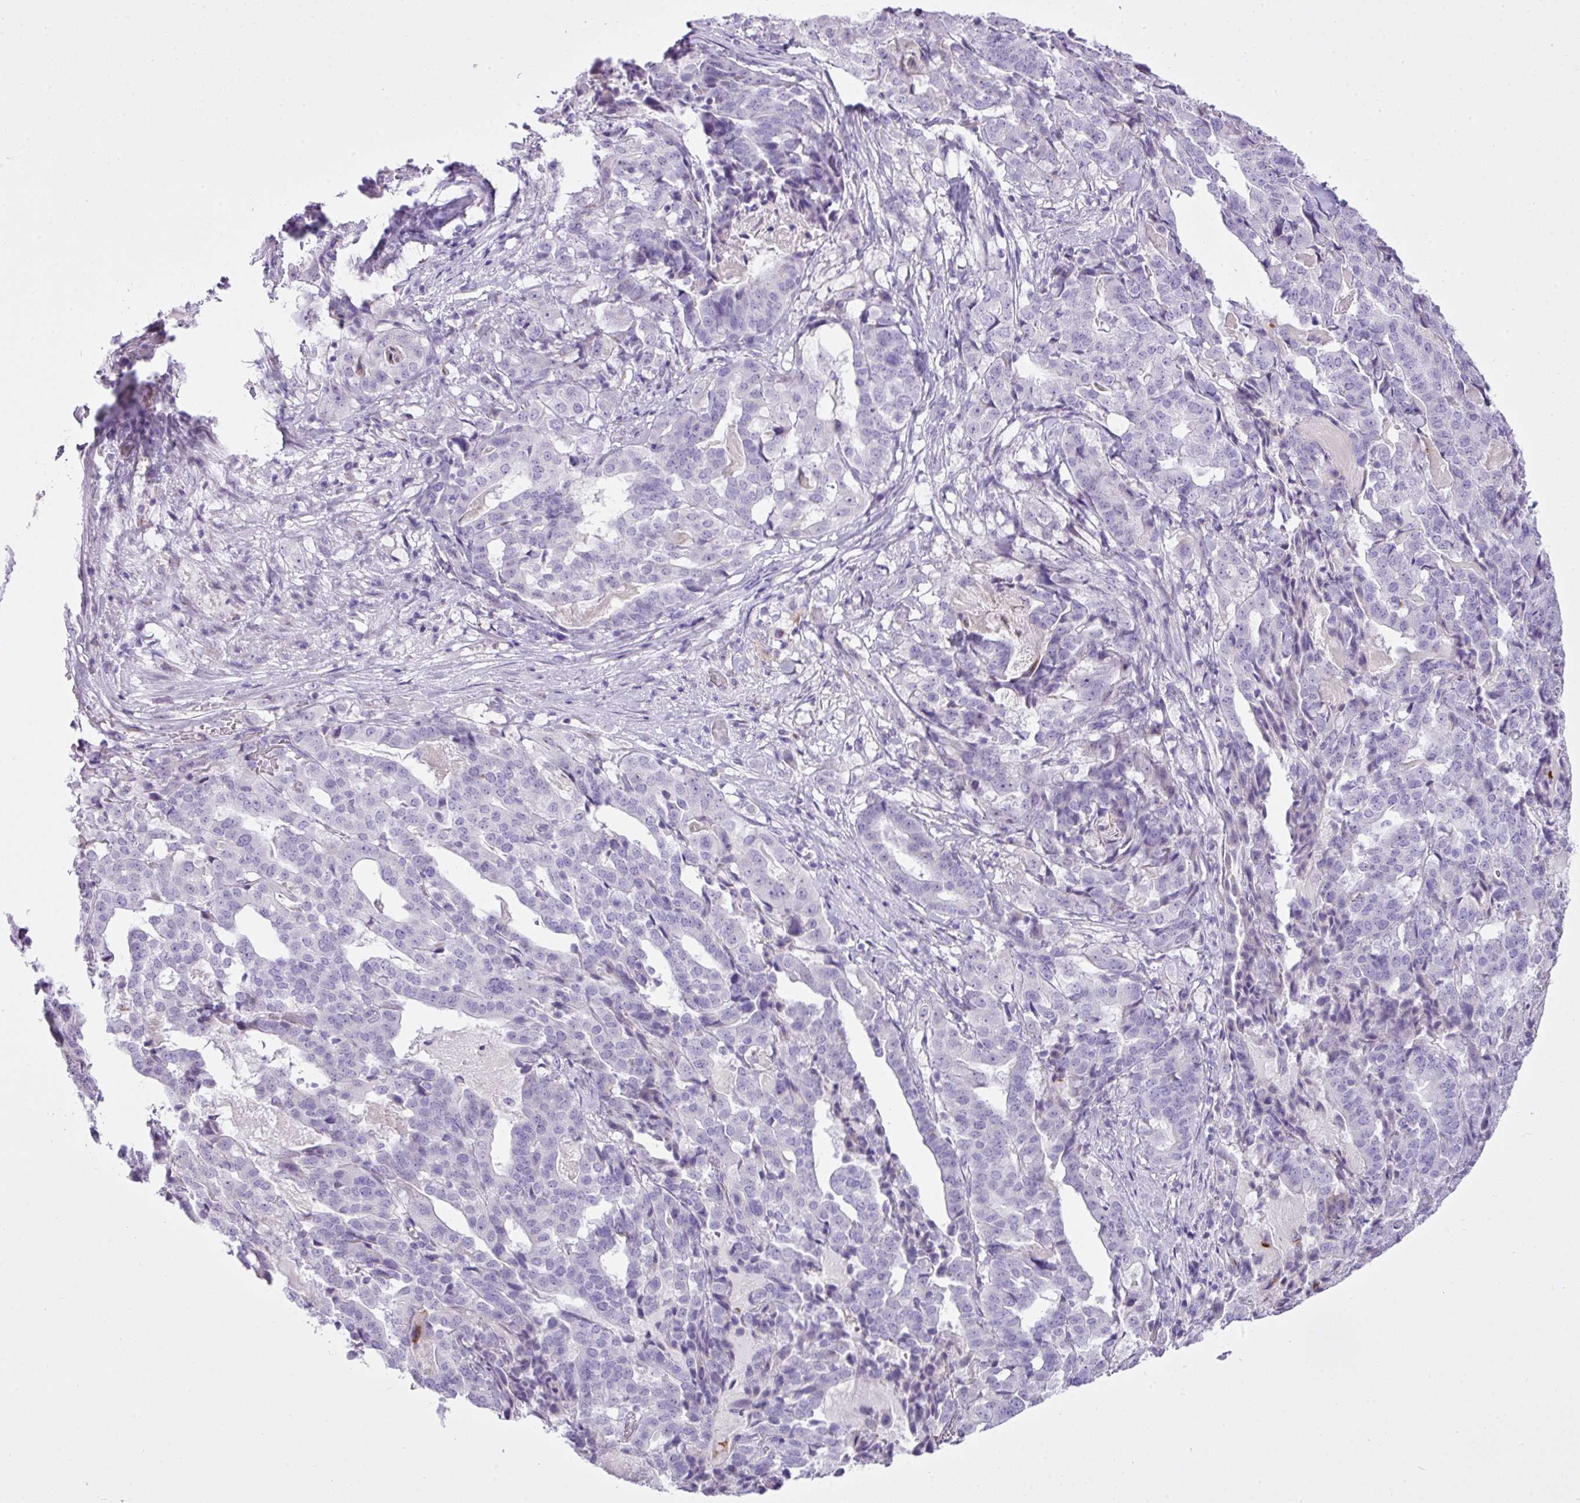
{"staining": {"intensity": "negative", "quantity": "none", "location": "none"}, "tissue": "stomach cancer", "cell_type": "Tumor cells", "image_type": "cancer", "snomed": [{"axis": "morphology", "description": "Adenocarcinoma, NOS"}, {"axis": "topography", "description": "Stomach"}], "caption": "Tumor cells are negative for protein expression in human stomach adenocarcinoma.", "gene": "FAM43A", "patient": {"sex": "male", "age": 48}}